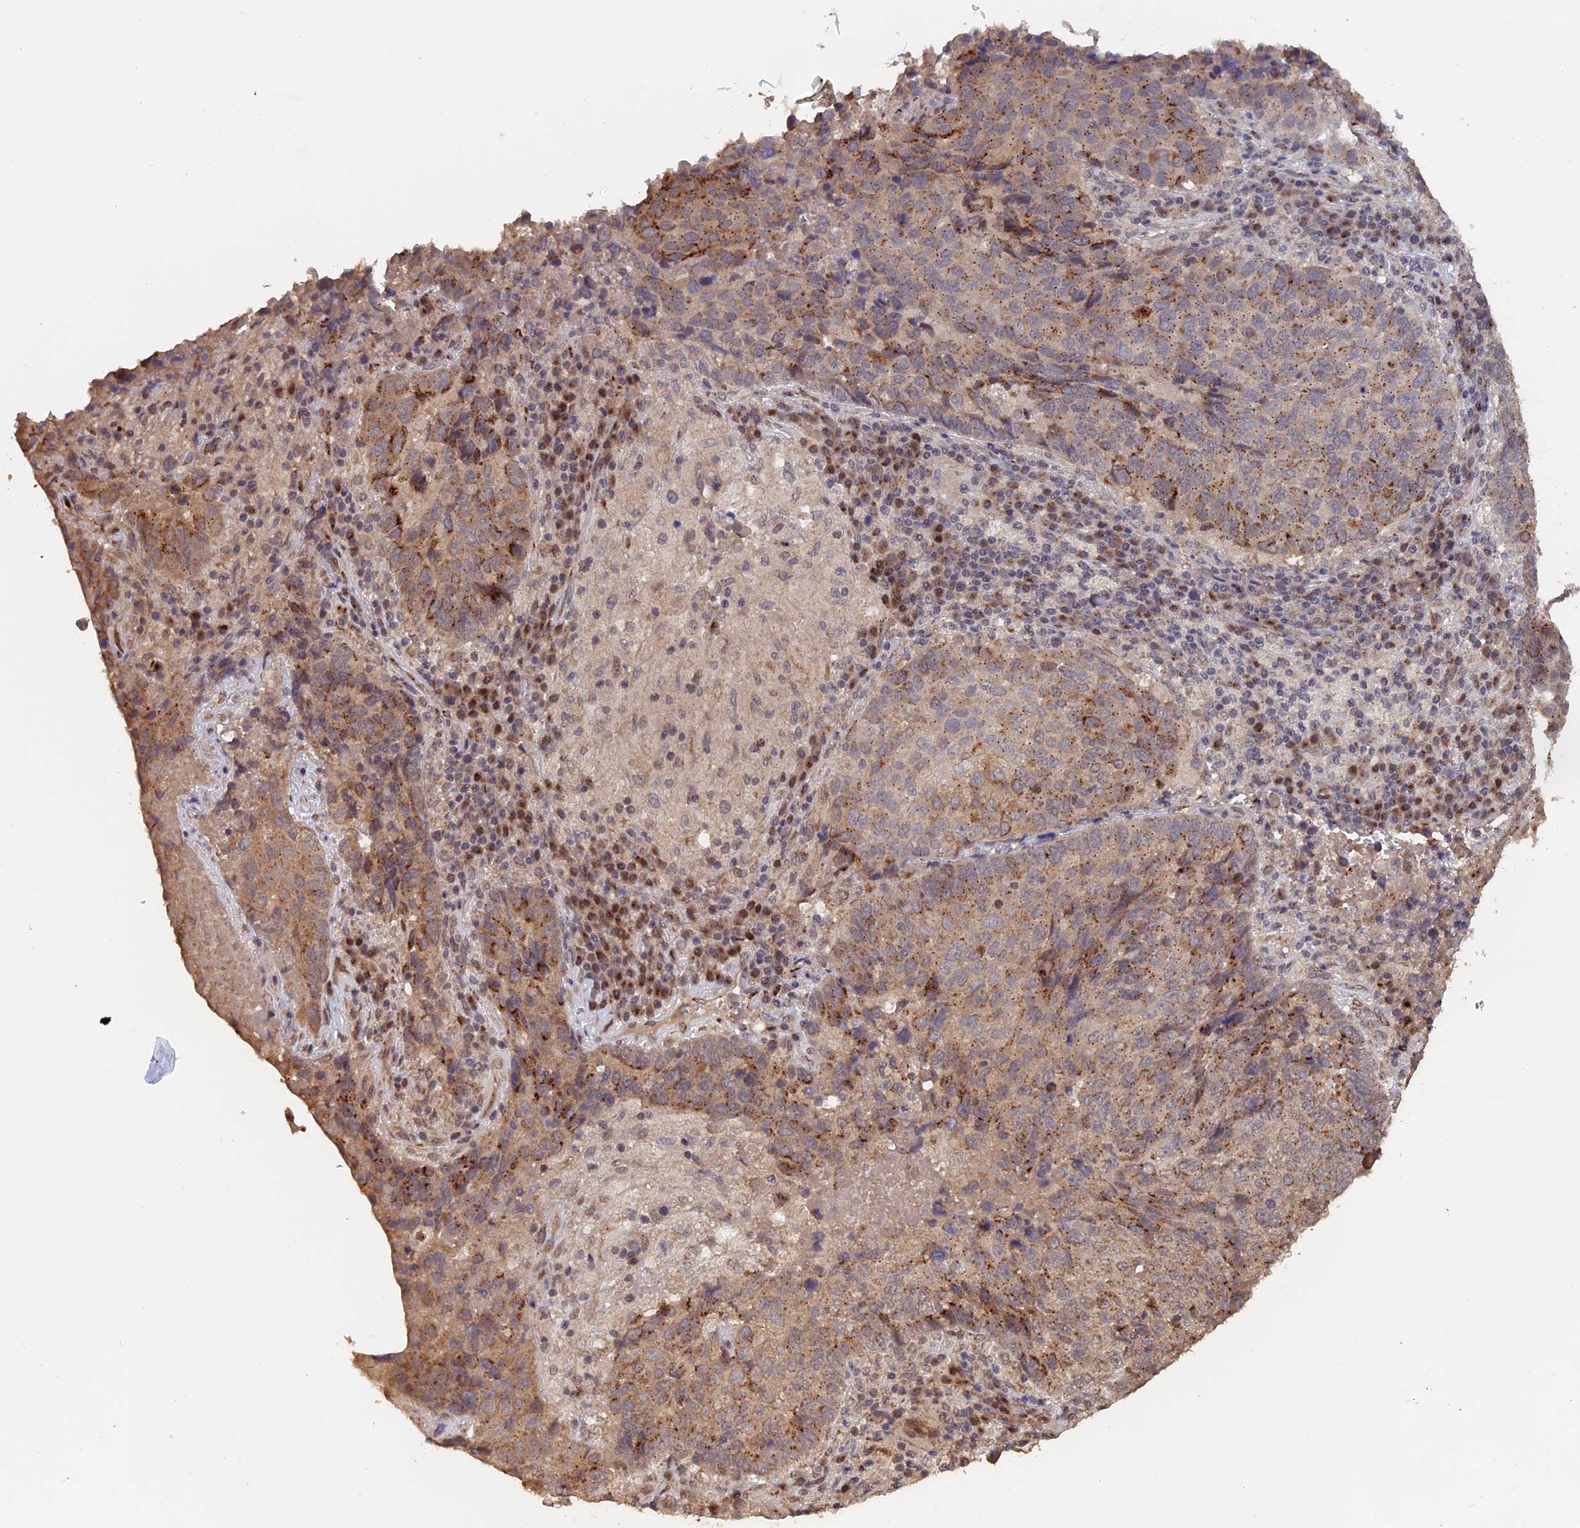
{"staining": {"intensity": "moderate", "quantity": "25%-75%", "location": "cytoplasmic/membranous"}, "tissue": "lung cancer", "cell_type": "Tumor cells", "image_type": "cancer", "snomed": [{"axis": "morphology", "description": "Squamous cell carcinoma, NOS"}, {"axis": "topography", "description": "Lung"}], "caption": "Immunohistochemical staining of human lung cancer (squamous cell carcinoma) shows medium levels of moderate cytoplasmic/membranous expression in approximately 25%-75% of tumor cells.", "gene": "PIGQ", "patient": {"sex": "male", "age": 73}}